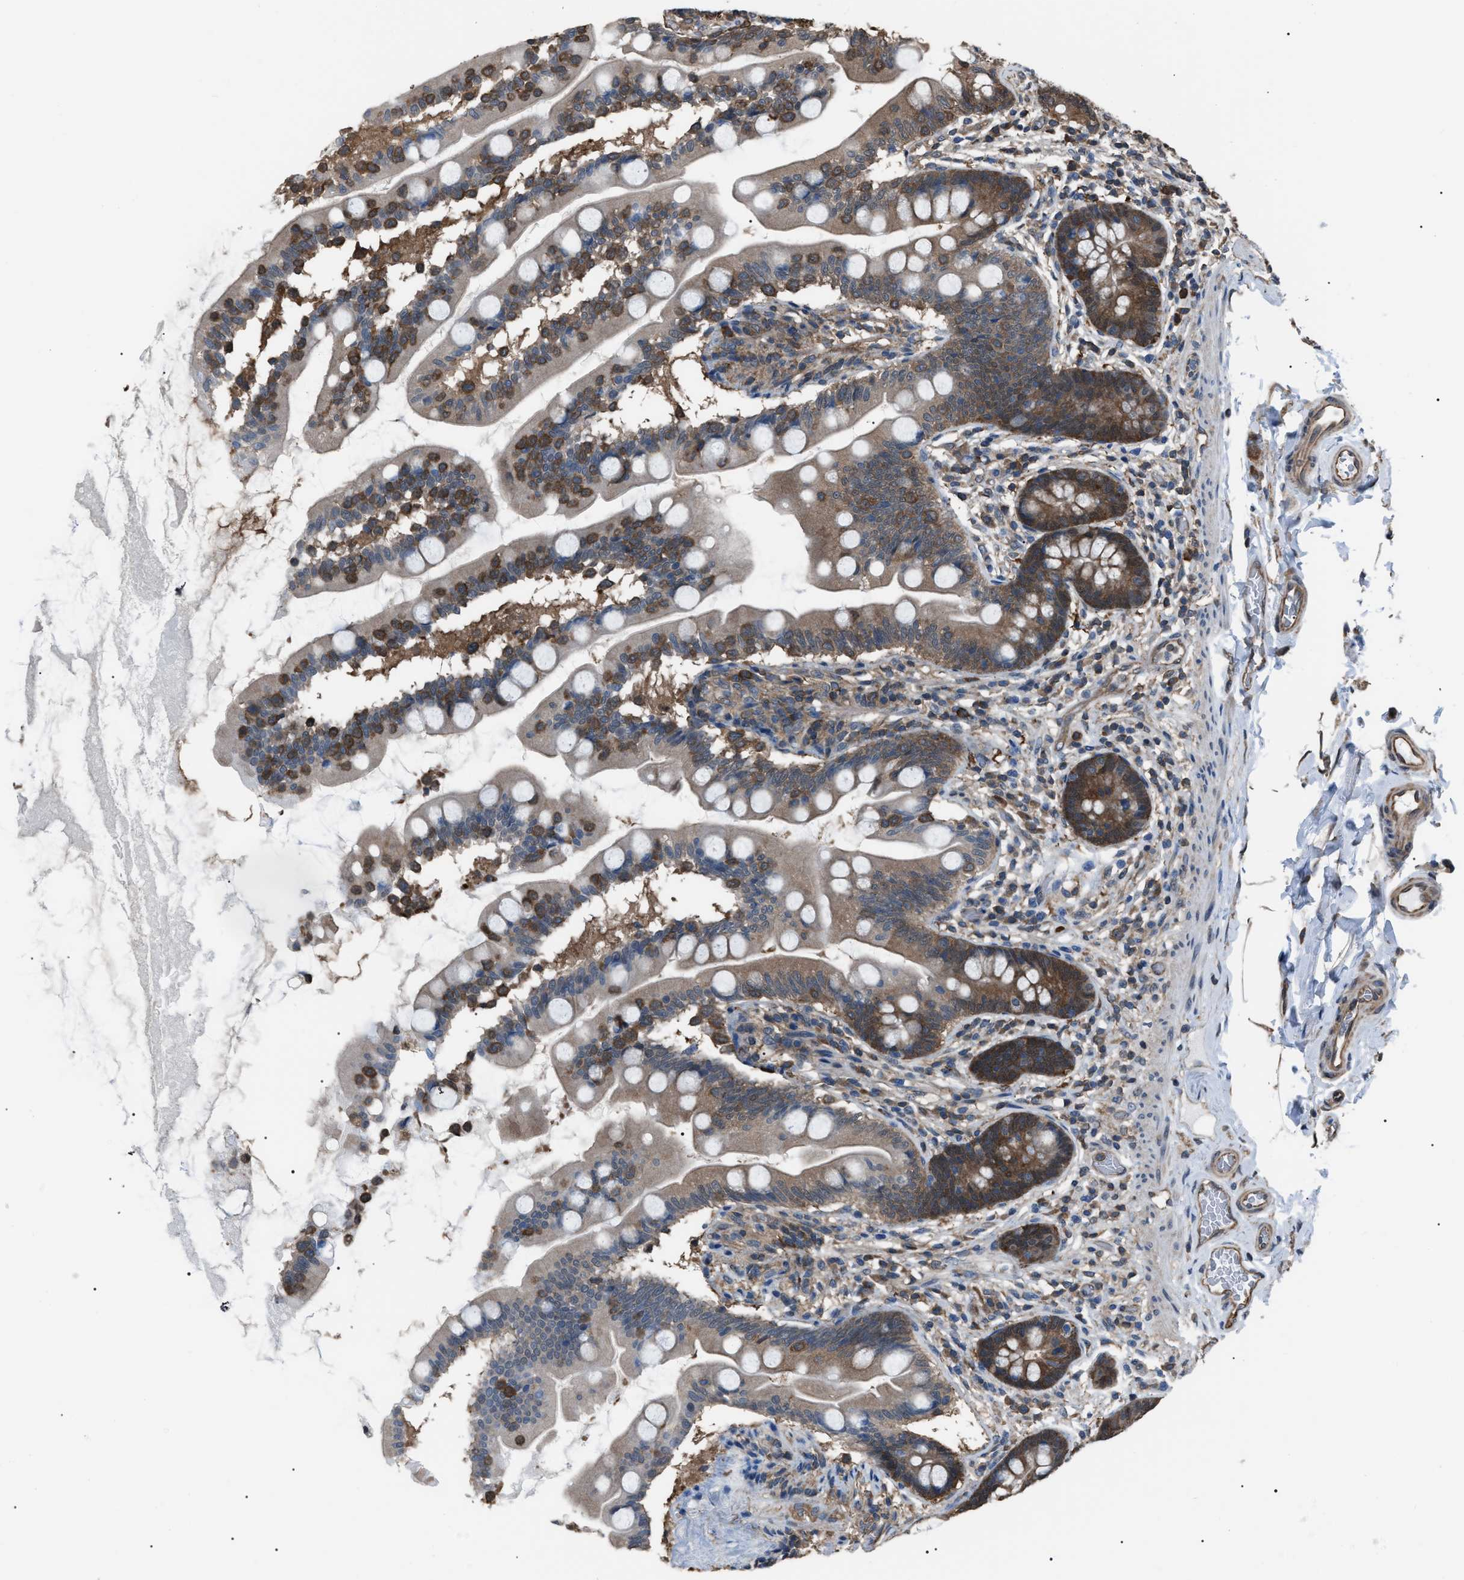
{"staining": {"intensity": "moderate", "quantity": "25%-75%", "location": "cytoplasmic/membranous"}, "tissue": "small intestine", "cell_type": "Glandular cells", "image_type": "normal", "snomed": [{"axis": "morphology", "description": "Normal tissue, NOS"}, {"axis": "topography", "description": "Small intestine"}], "caption": "Immunohistochemical staining of unremarkable small intestine exhibits moderate cytoplasmic/membranous protein positivity in about 25%-75% of glandular cells. Immunohistochemistry stains the protein in brown and the nuclei are stained blue.", "gene": "PDCD5", "patient": {"sex": "female", "age": 56}}